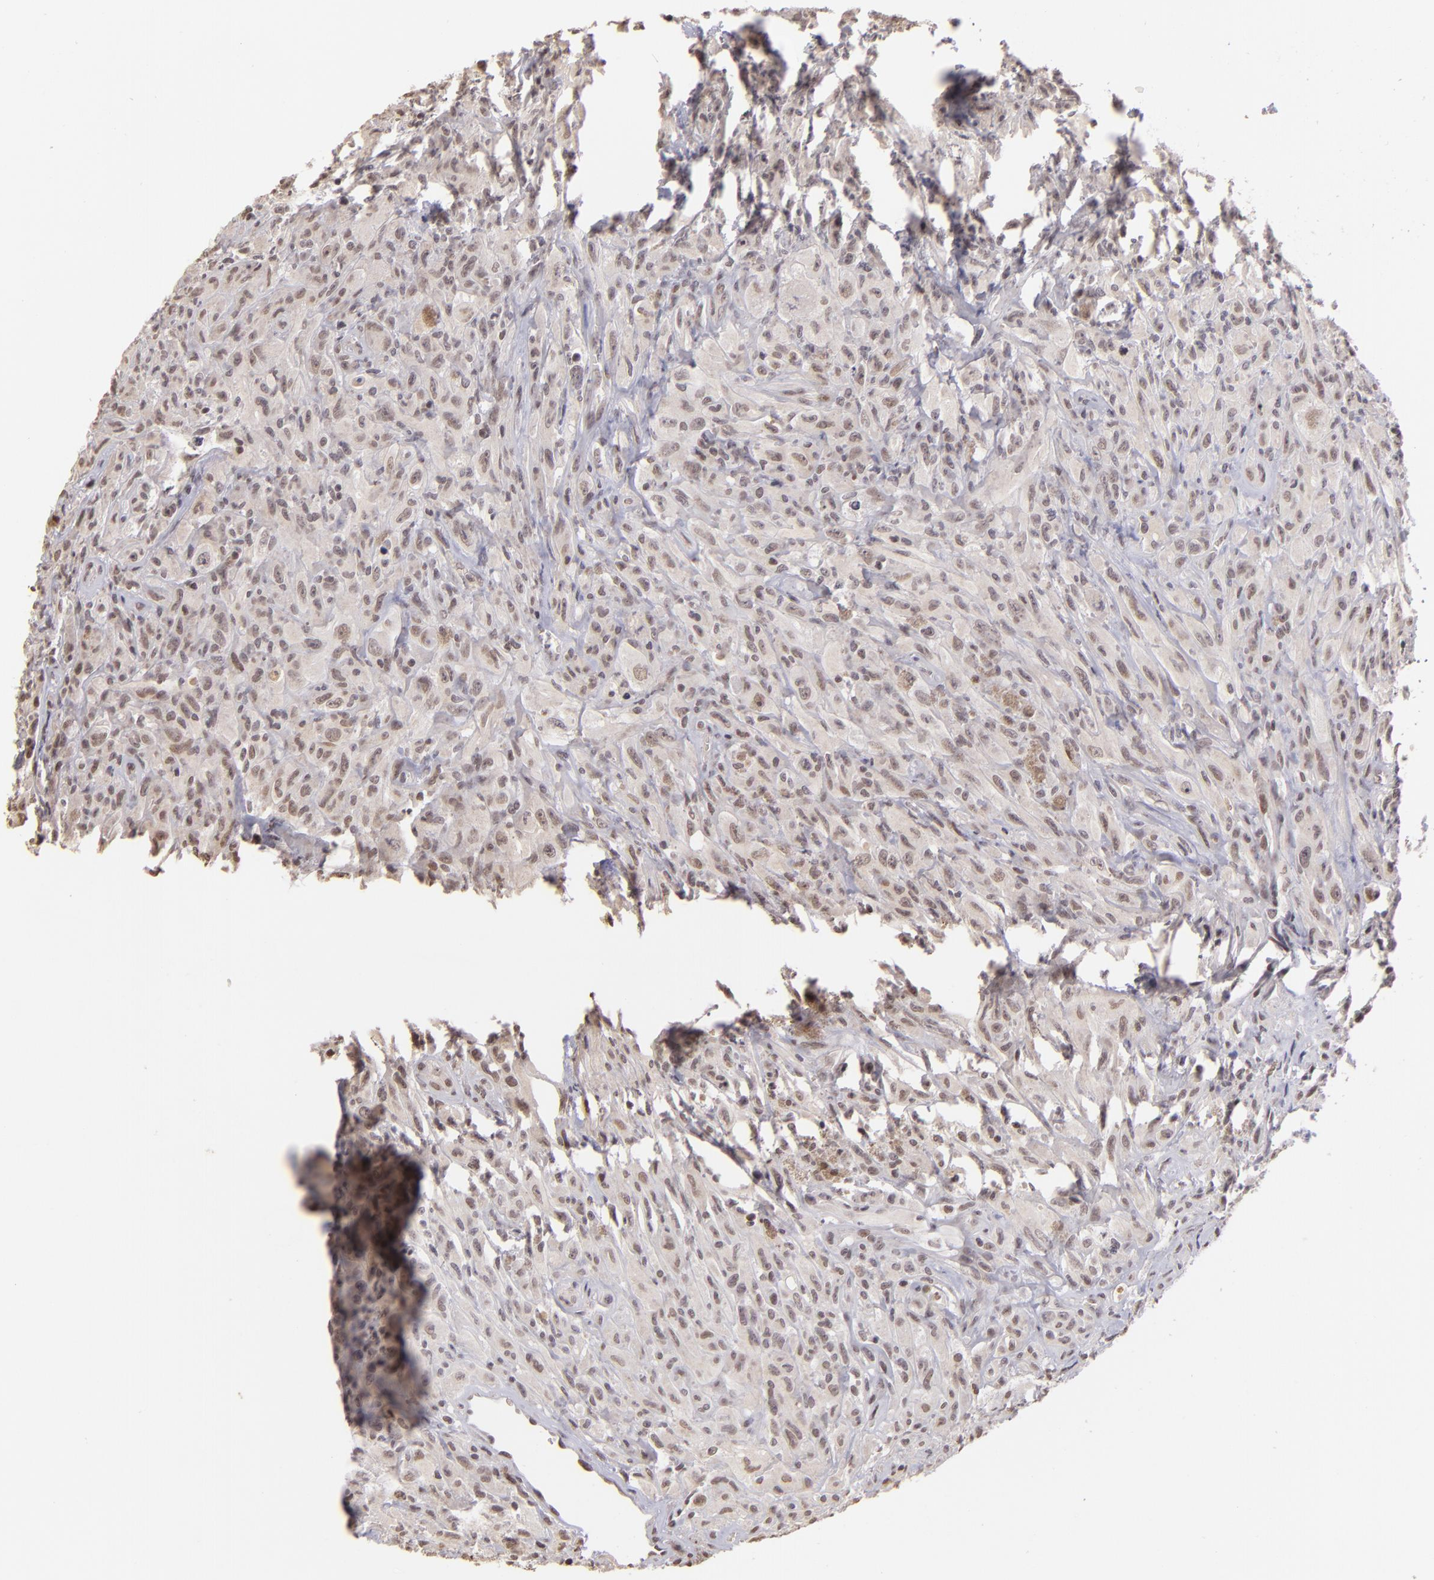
{"staining": {"intensity": "weak", "quantity": "<25%", "location": "nuclear"}, "tissue": "glioma", "cell_type": "Tumor cells", "image_type": "cancer", "snomed": [{"axis": "morphology", "description": "Glioma, malignant, High grade"}, {"axis": "topography", "description": "Brain"}], "caption": "Protein analysis of malignant glioma (high-grade) displays no significant expression in tumor cells. (DAB immunohistochemistry (IHC) with hematoxylin counter stain).", "gene": "RARB", "patient": {"sex": "male", "age": 48}}